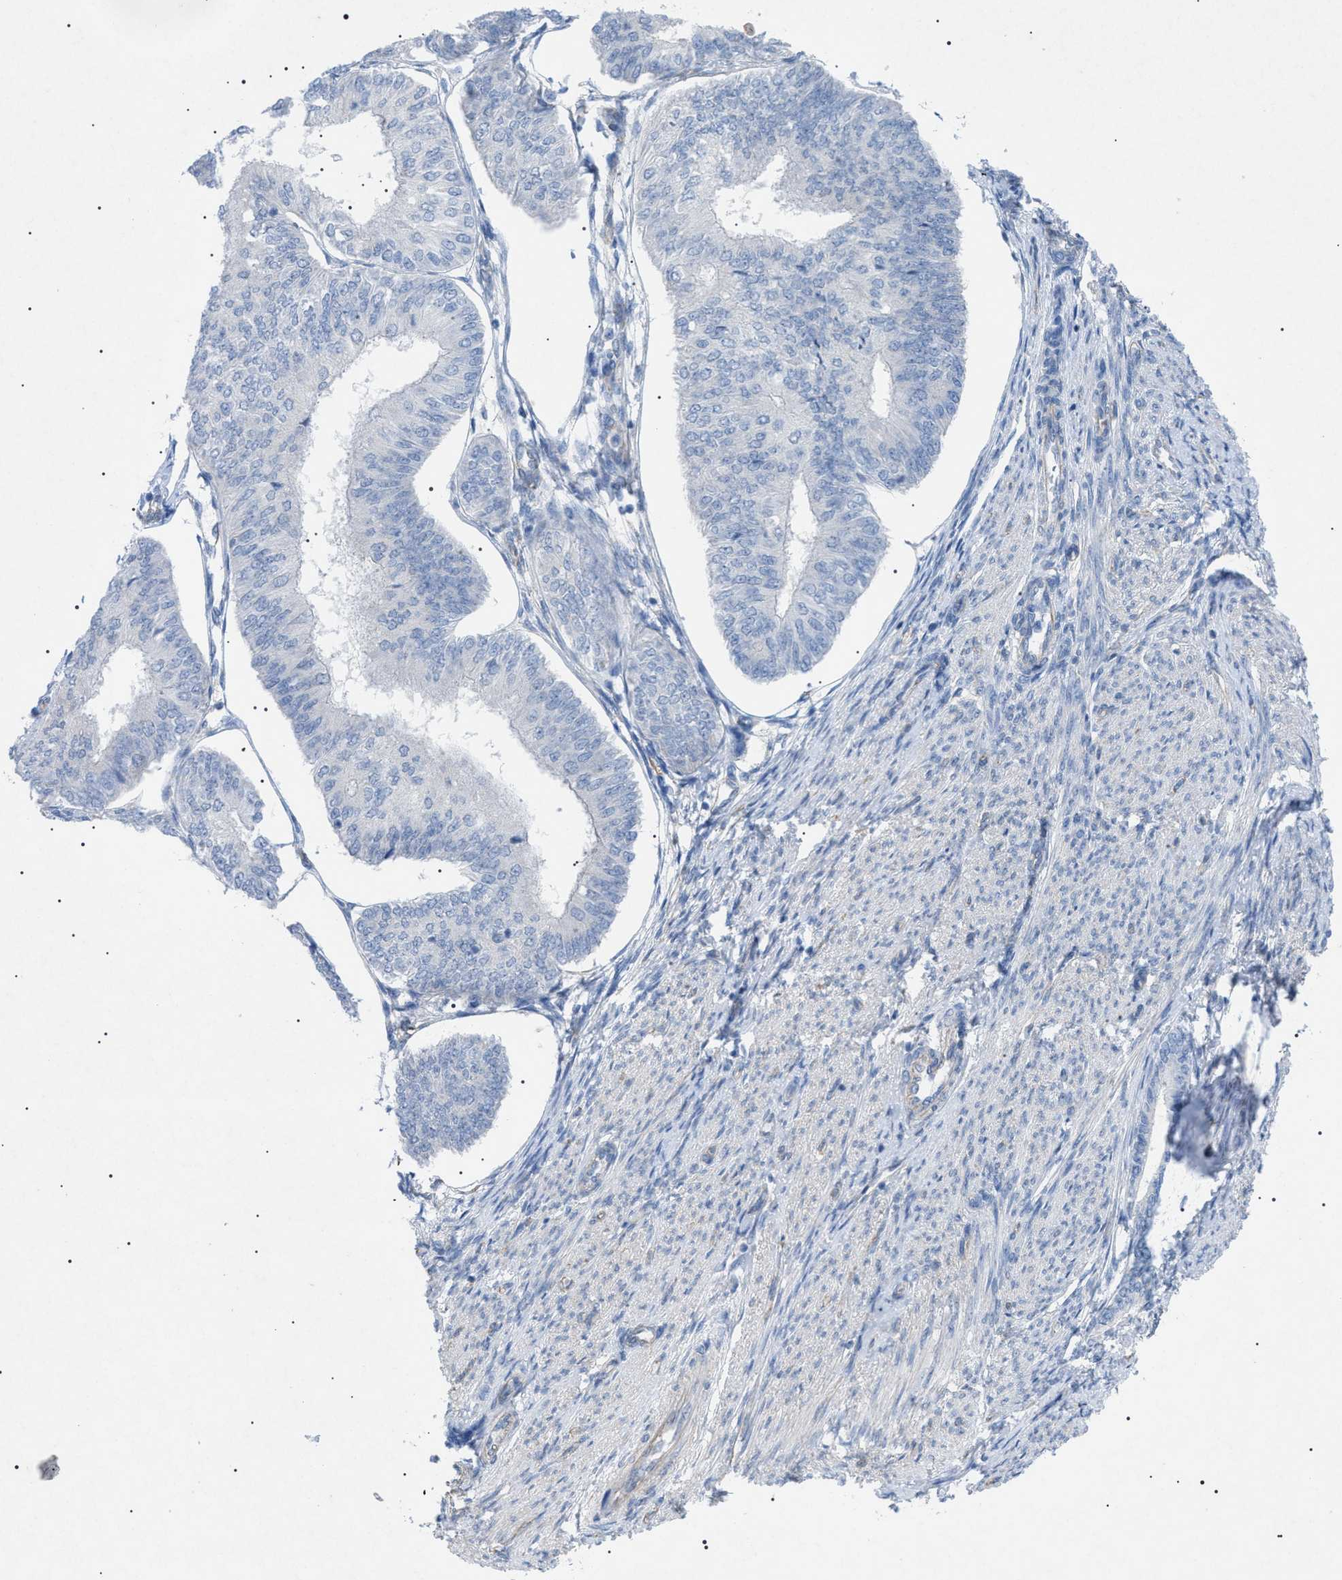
{"staining": {"intensity": "negative", "quantity": "none", "location": "none"}, "tissue": "endometrial cancer", "cell_type": "Tumor cells", "image_type": "cancer", "snomed": [{"axis": "morphology", "description": "Adenocarcinoma, NOS"}, {"axis": "topography", "description": "Endometrium"}], "caption": "Image shows no protein staining in tumor cells of endometrial adenocarcinoma tissue.", "gene": "ADAMTS1", "patient": {"sex": "female", "age": 58}}